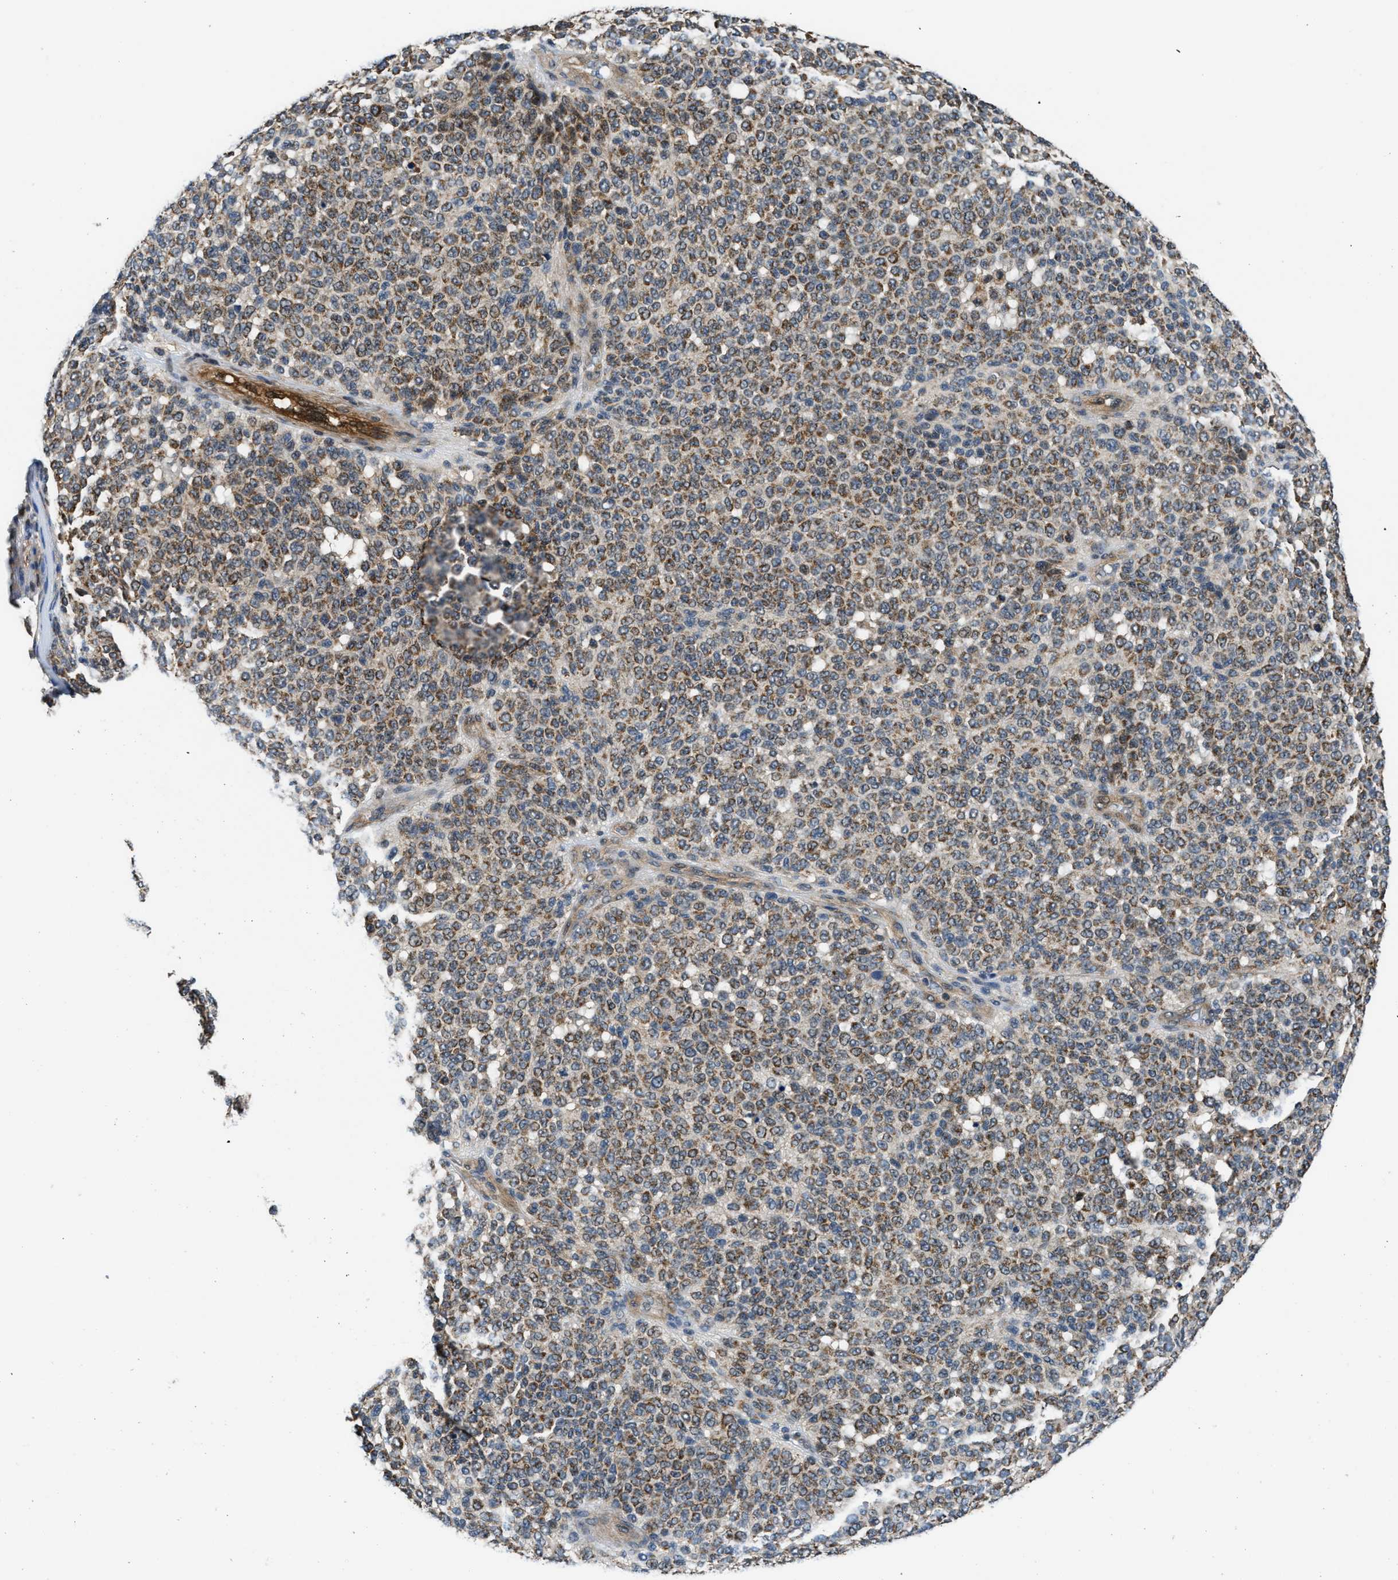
{"staining": {"intensity": "moderate", "quantity": ">75%", "location": "cytoplasmic/membranous"}, "tissue": "melanoma", "cell_type": "Tumor cells", "image_type": "cancer", "snomed": [{"axis": "morphology", "description": "Malignant melanoma, NOS"}, {"axis": "topography", "description": "Skin"}], "caption": "Melanoma tissue exhibits moderate cytoplasmic/membranous expression in approximately >75% of tumor cells, visualized by immunohistochemistry.", "gene": "PPA1", "patient": {"sex": "male", "age": 59}}